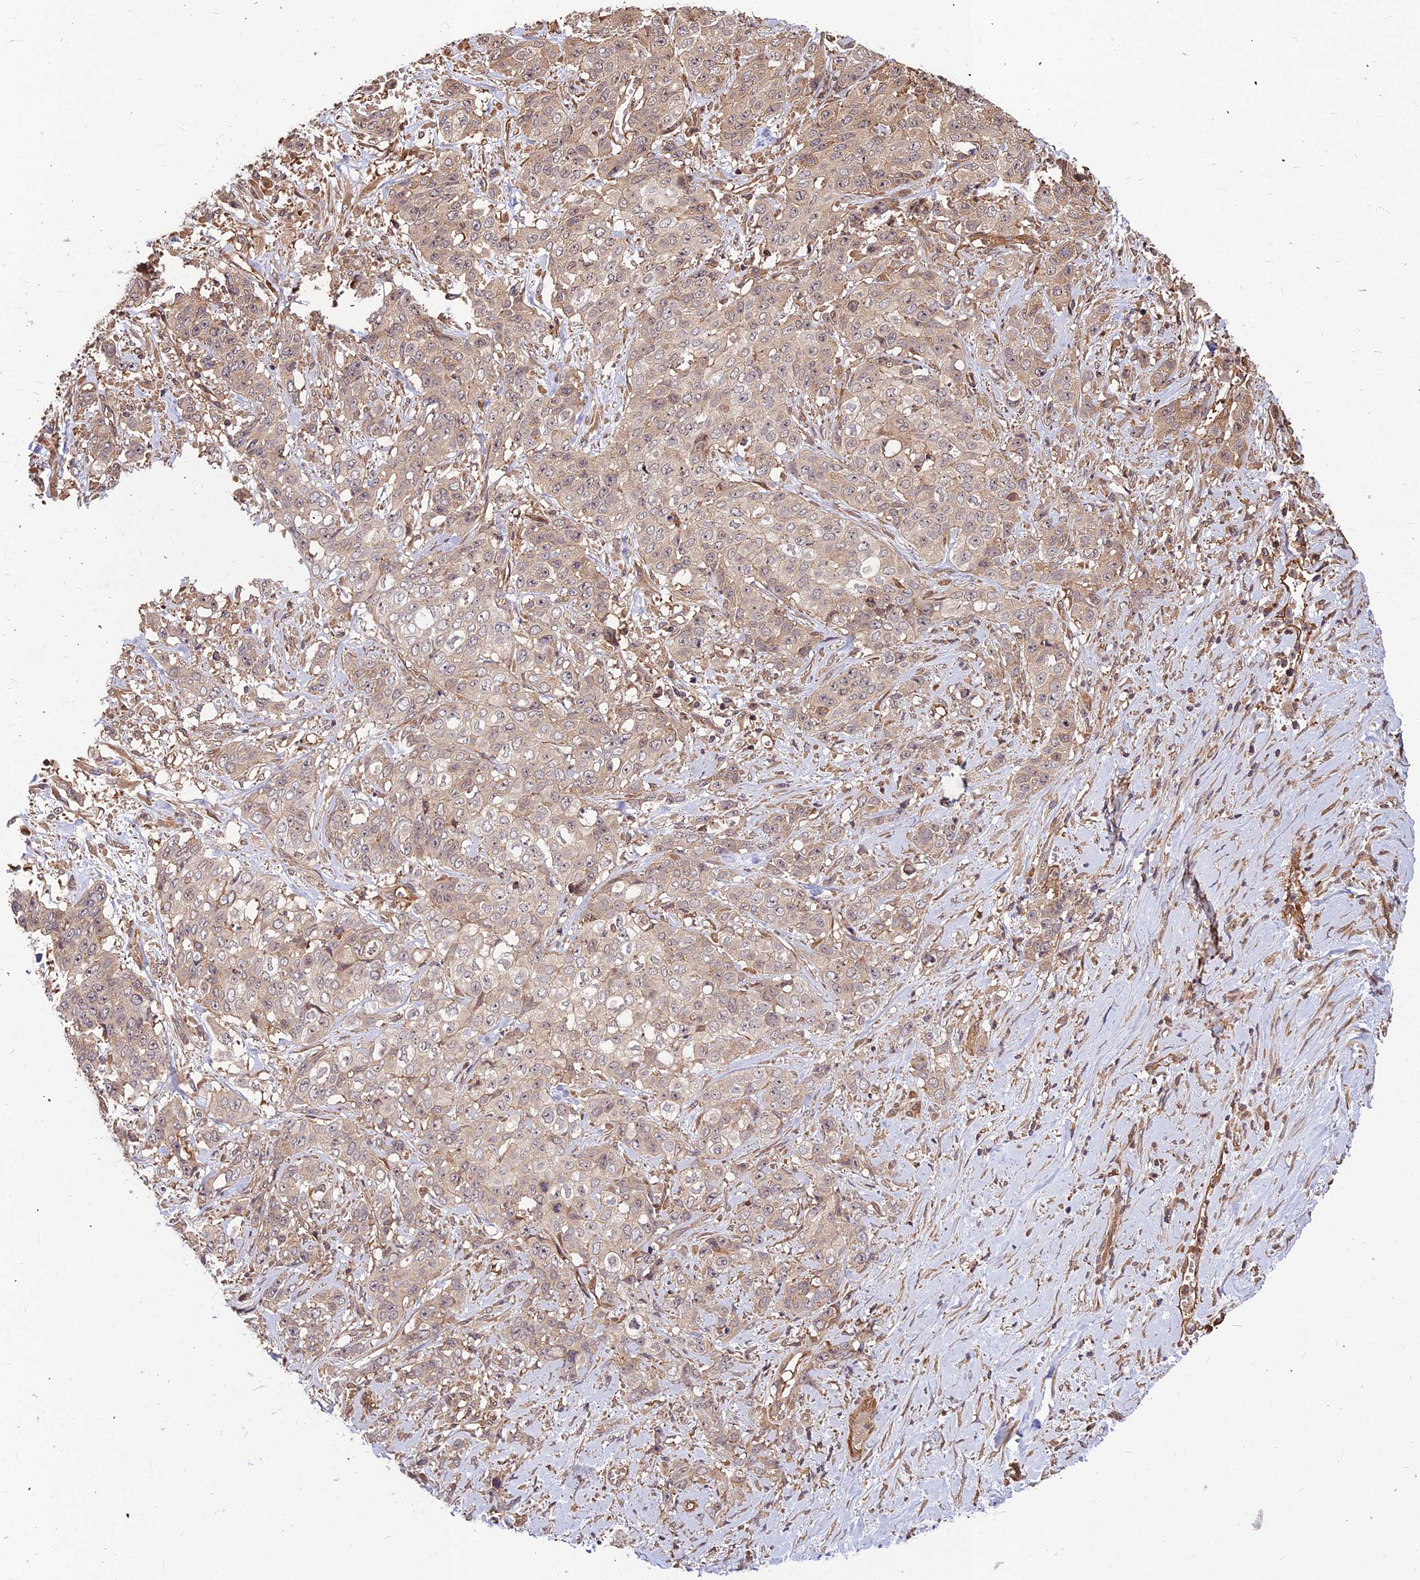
{"staining": {"intensity": "weak", "quantity": "25%-75%", "location": "cytoplasmic/membranous"}, "tissue": "stomach cancer", "cell_type": "Tumor cells", "image_type": "cancer", "snomed": [{"axis": "morphology", "description": "Adenocarcinoma, NOS"}, {"axis": "topography", "description": "Stomach, upper"}], "caption": "About 25%-75% of tumor cells in human stomach cancer (adenocarcinoma) show weak cytoplasmic/membranous protein positivity as visualized by brown immunohistochemical staining.", "gene": "ZNF467", "patient": {"sex": "male", "age": 62}}